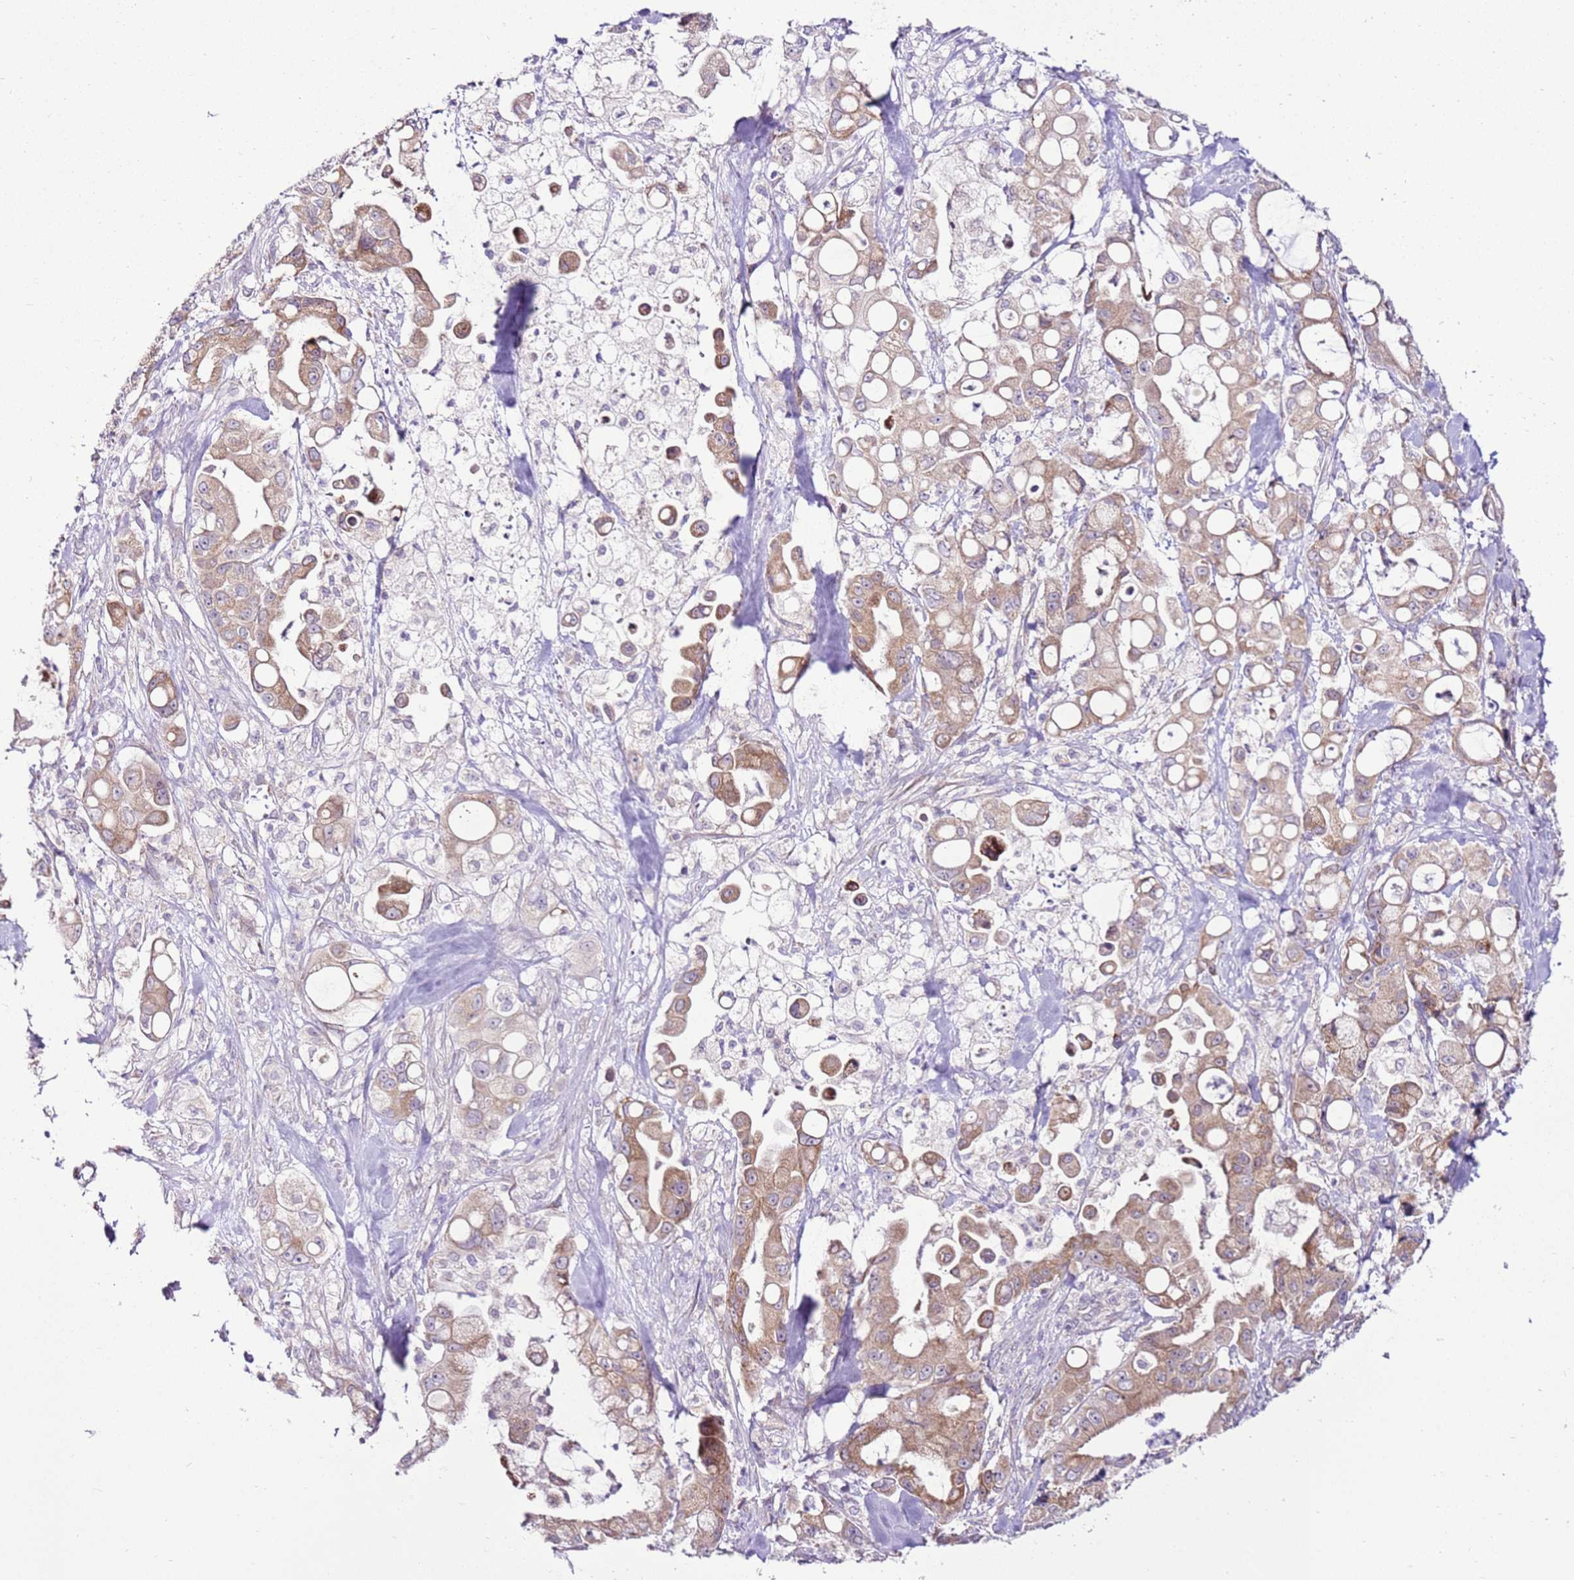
{"staining": {"intensity": "moderate", "quantity": ">75%", "location": "cytoplasmic/membranous"}, "tissue": "pancreatic cancer", "cell_type": "Tumor cells", "image_type": "cancer", "snomed": [{"axis": "morphology", "description": "Adenocarcinoma, NOS"}, {"axis": "topography", "description": "Pancreas"}], "caption": "Tumor cells display medium levels of moderate cytoplasmic/membranous staining in about >75% of cells in human pancreatic cancer. The staining was performed using DAB to visualize the protein expression in brown, while the nuclei were stained in blue with hematoxylin (Magnification: 20x).", "gene": "MRPL36", "patient": {"sex": "male", "age": 68}}